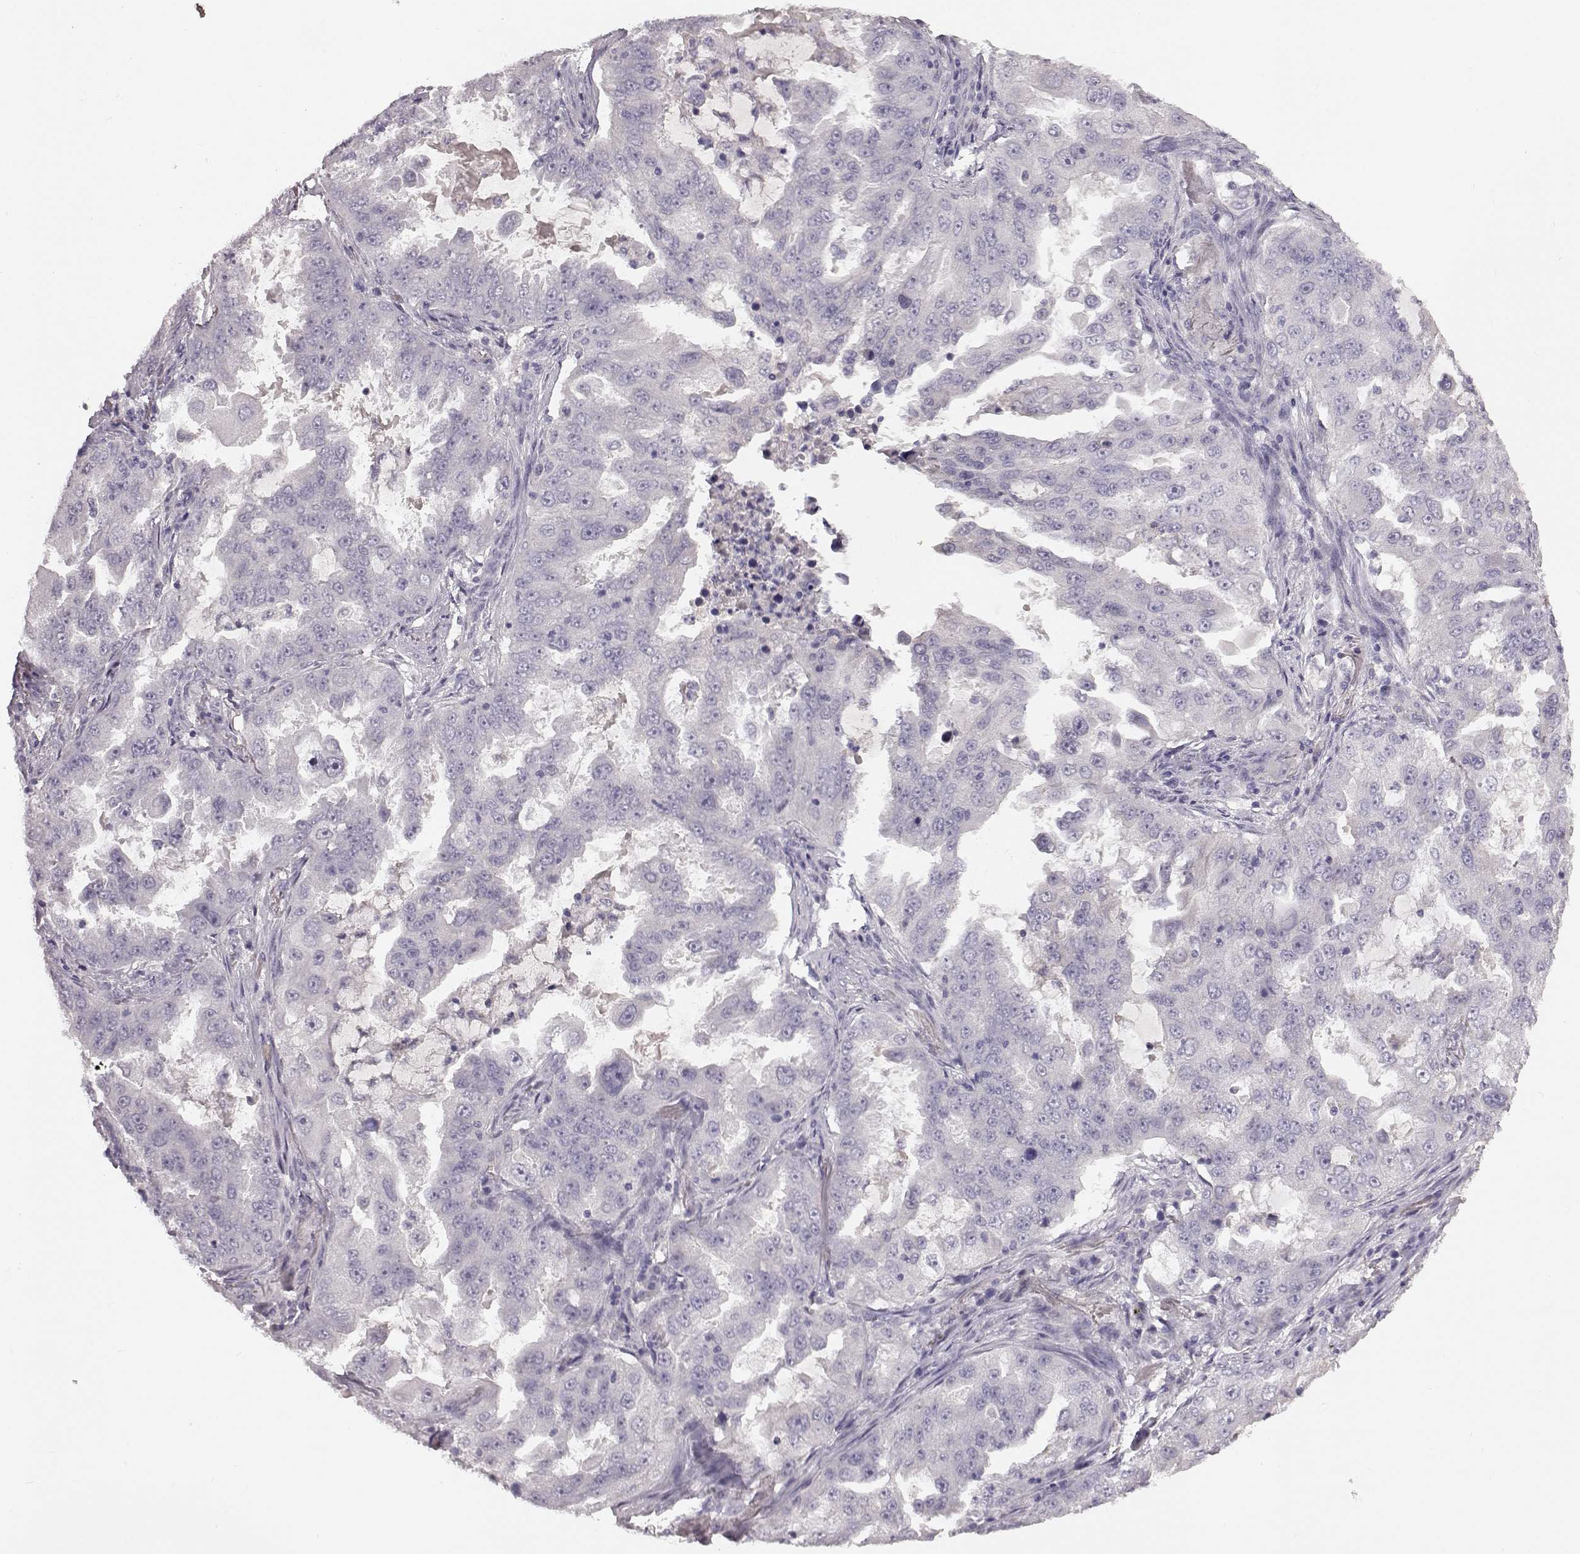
{"staining": {"intensity": "negative", "quantity": "none", "location": "none"}, "tissue": "lung cancer", "cell_type": "Tumor cells", "image_type": "cancer", "snomed": [{"axis": "morphology", "description": "Adenocarcinoma, NOS"}, {"axis": "topography", "description": "Lung"}], "caption": "Immunohistochemical staining of lung adenocarcinoma demonstrates no significant expression in tumor cells. Nuclei are stained in blue.", "gene": "SPAG17", "patient": {"sex": "female", "age": 61}}